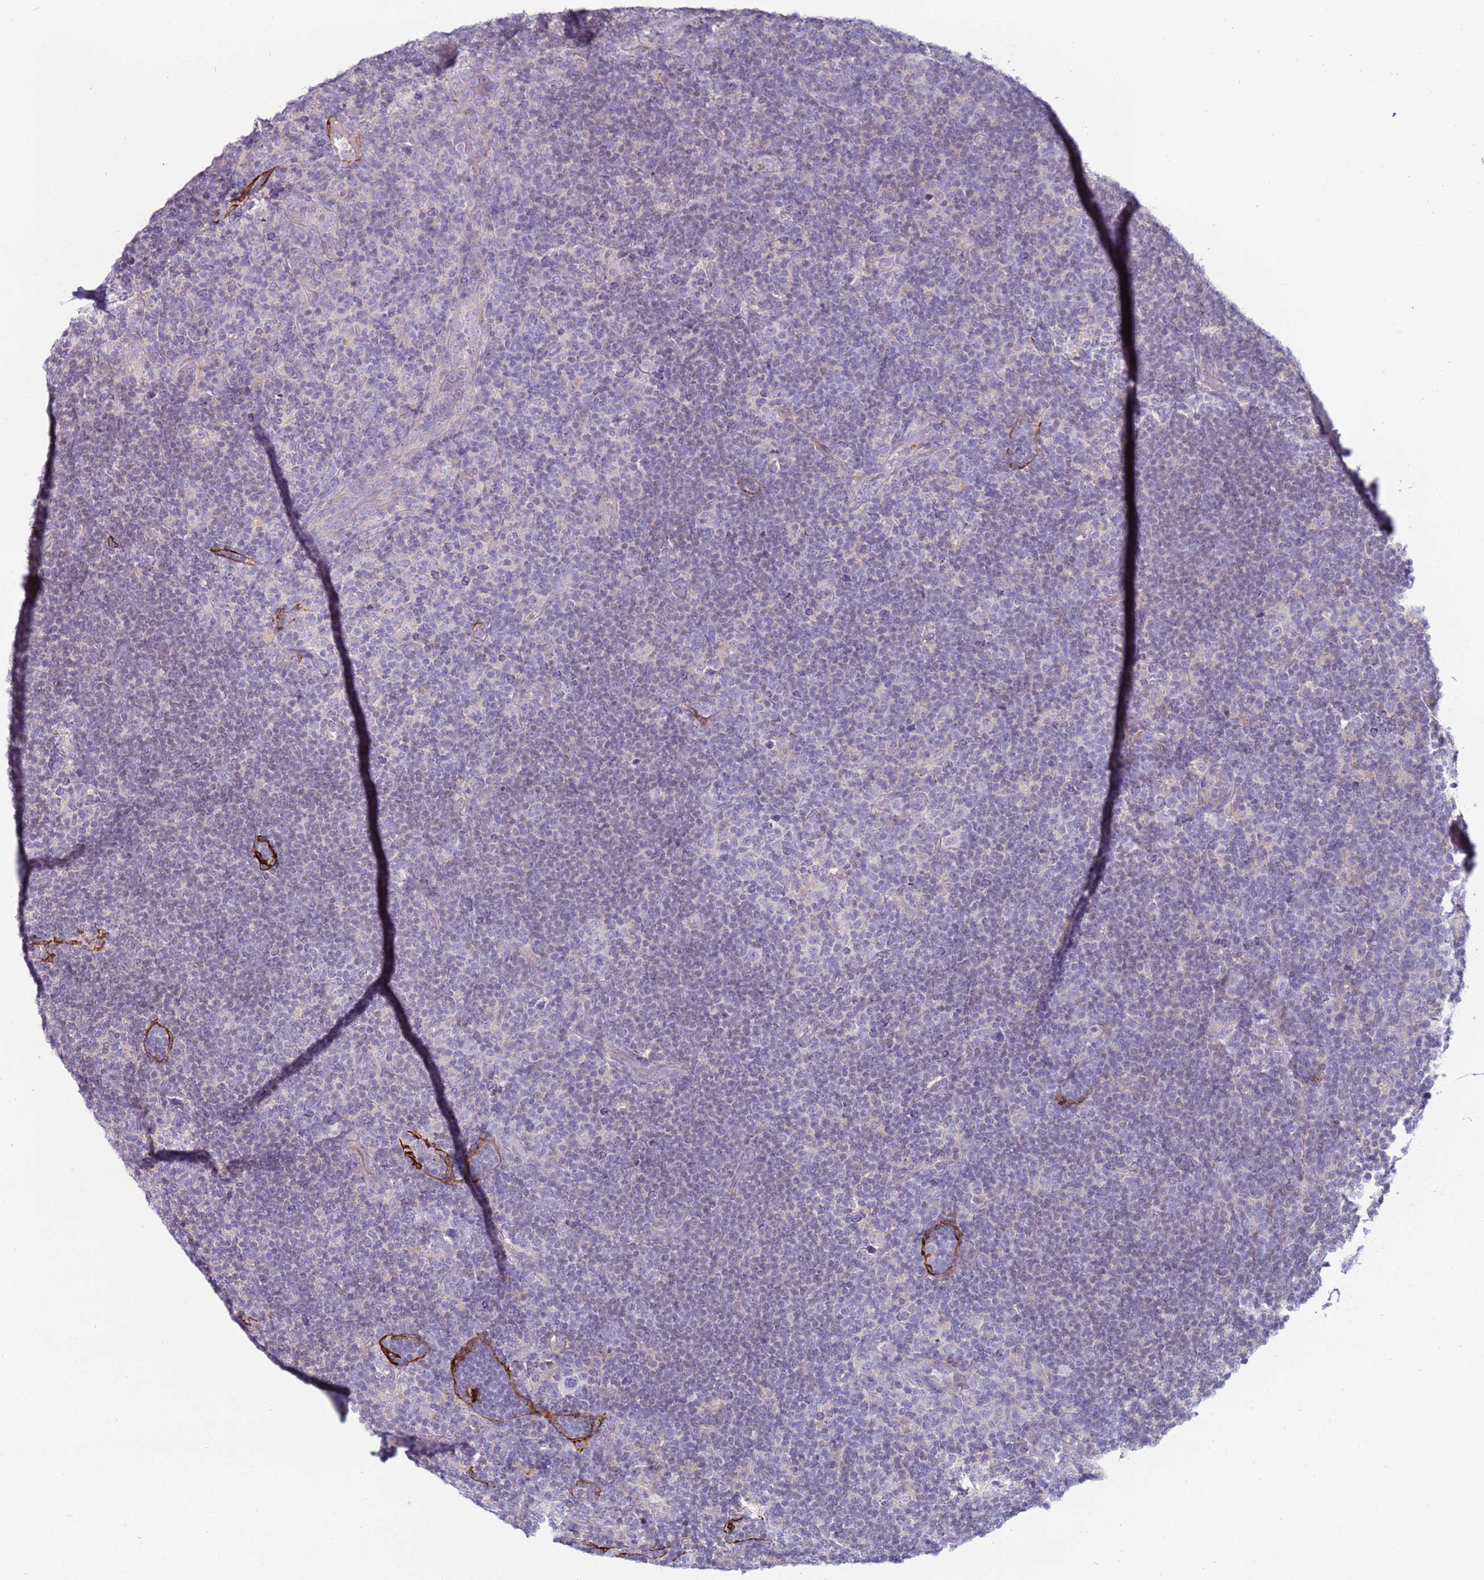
{"staining": {"intensity": "negative", "quantity": "none", "location": "none"}, "tissue": "lymphoma", "cell_type": "Tumor cells", "image_type": "cancer", "snomed": [{"axis": "morphology", "description": "Hodgkin's disease, NOS"}, {"axis": "topography", "description": "Lymph node"}], "caption": "IHC image of Hodgkin's disease stained for a protein (brown), which exhibits no staining in tumor cells. Nuclei are stained in blue.", "gene": "CLEC4M", "patient": {"sex": "female", "age": 57}}